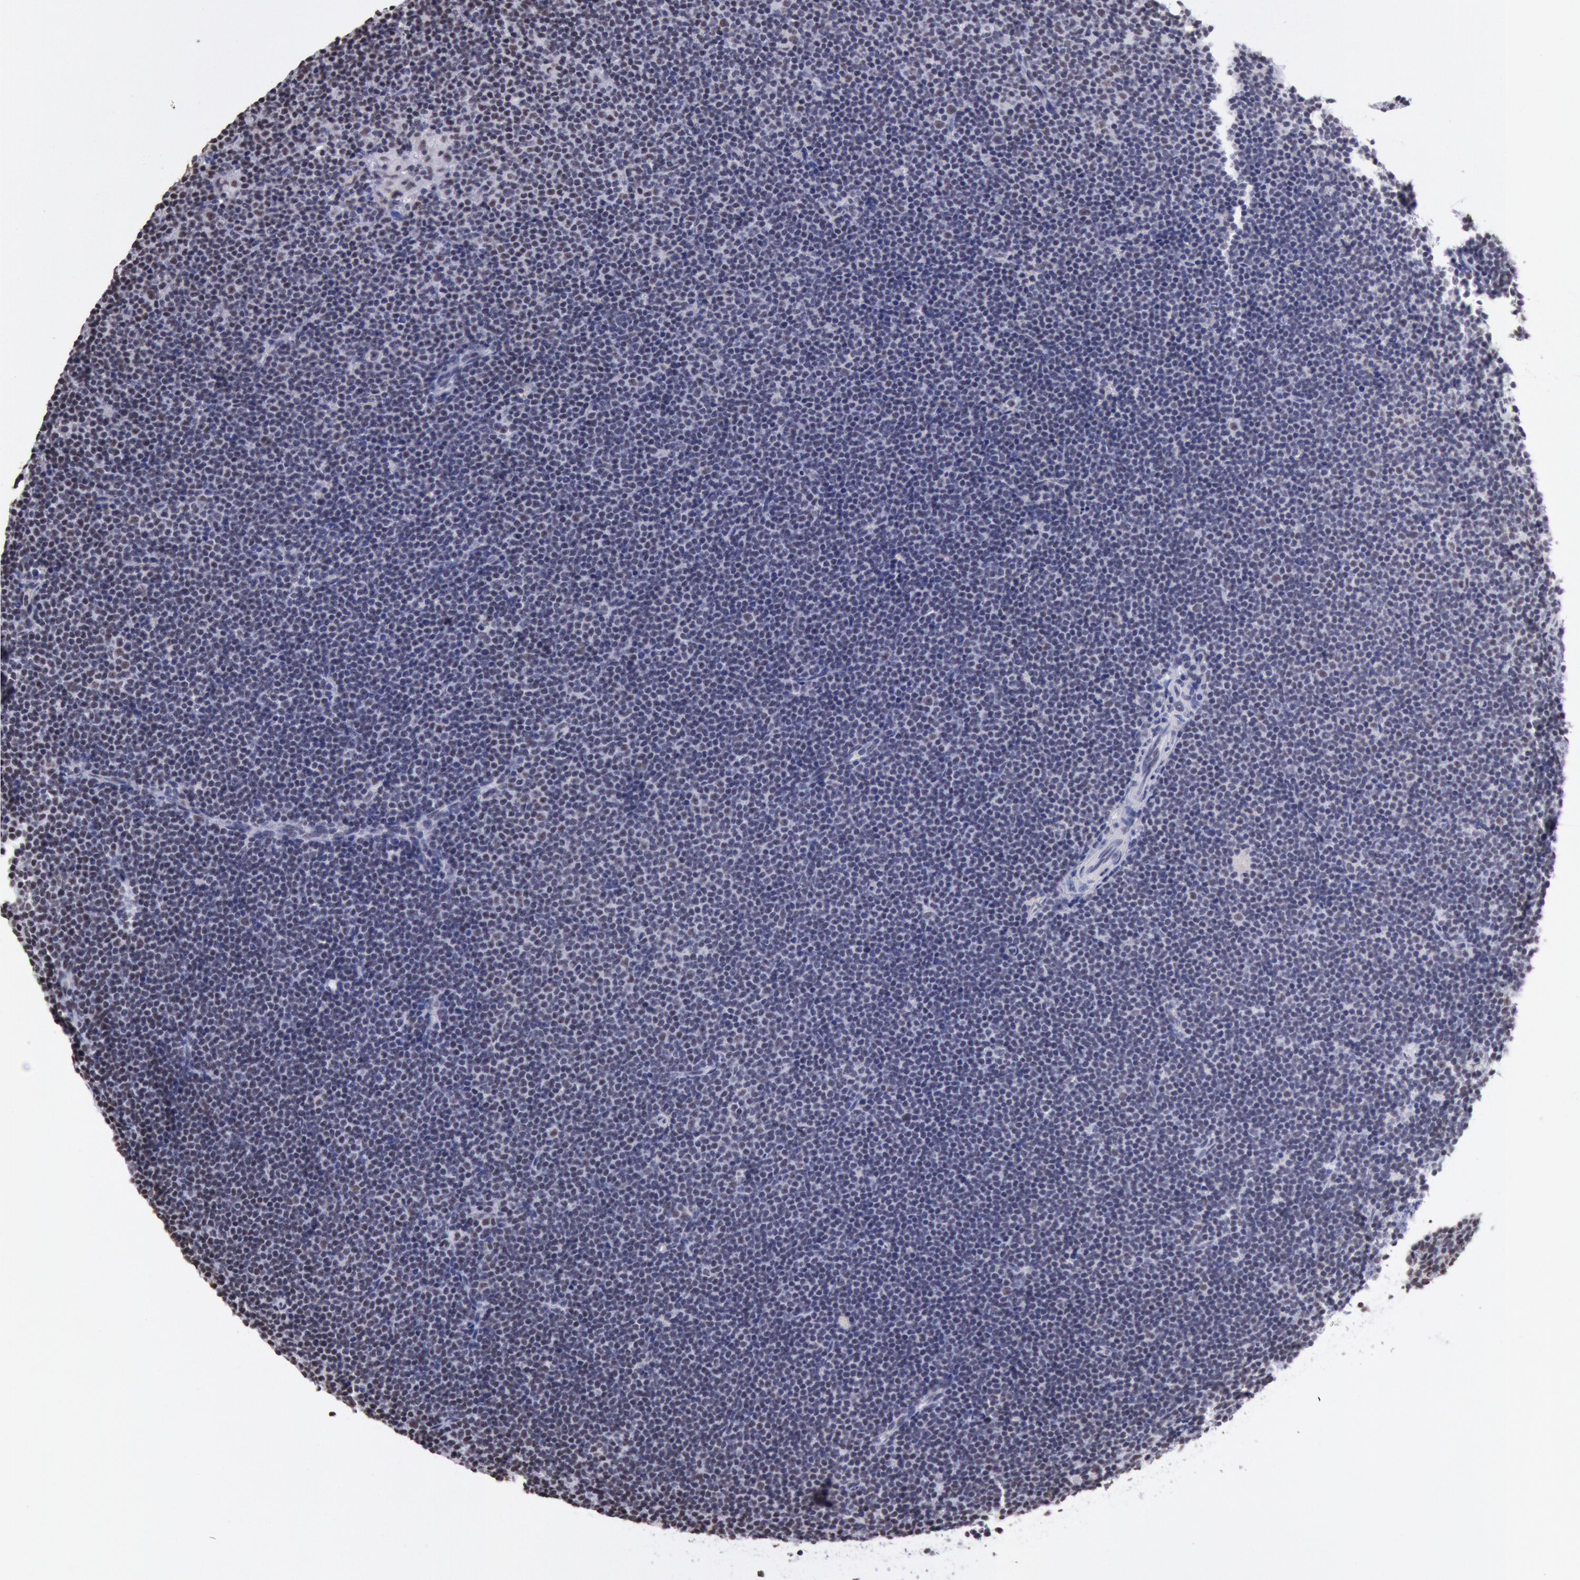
{"staining": {"intensity": "negative", "quantity": "none", "location": "none"}, "tissue": "lymphoma", "cell_type": "Tumor cells", "image_type": "cancer", "snomed": [{"axis": "morphology", "description": "Malignant lymphoma, non-Hodgkin's type, Low grade"}, {"axis": "topography", "description": "Lymph node"}], "caption": "This is an immunohistochemistry (IHC) micrograph of lymphoma. There is no staining in tumor cells.", "gene": "SNRPD3", "patient": {"sex": "female", "age": 69}}